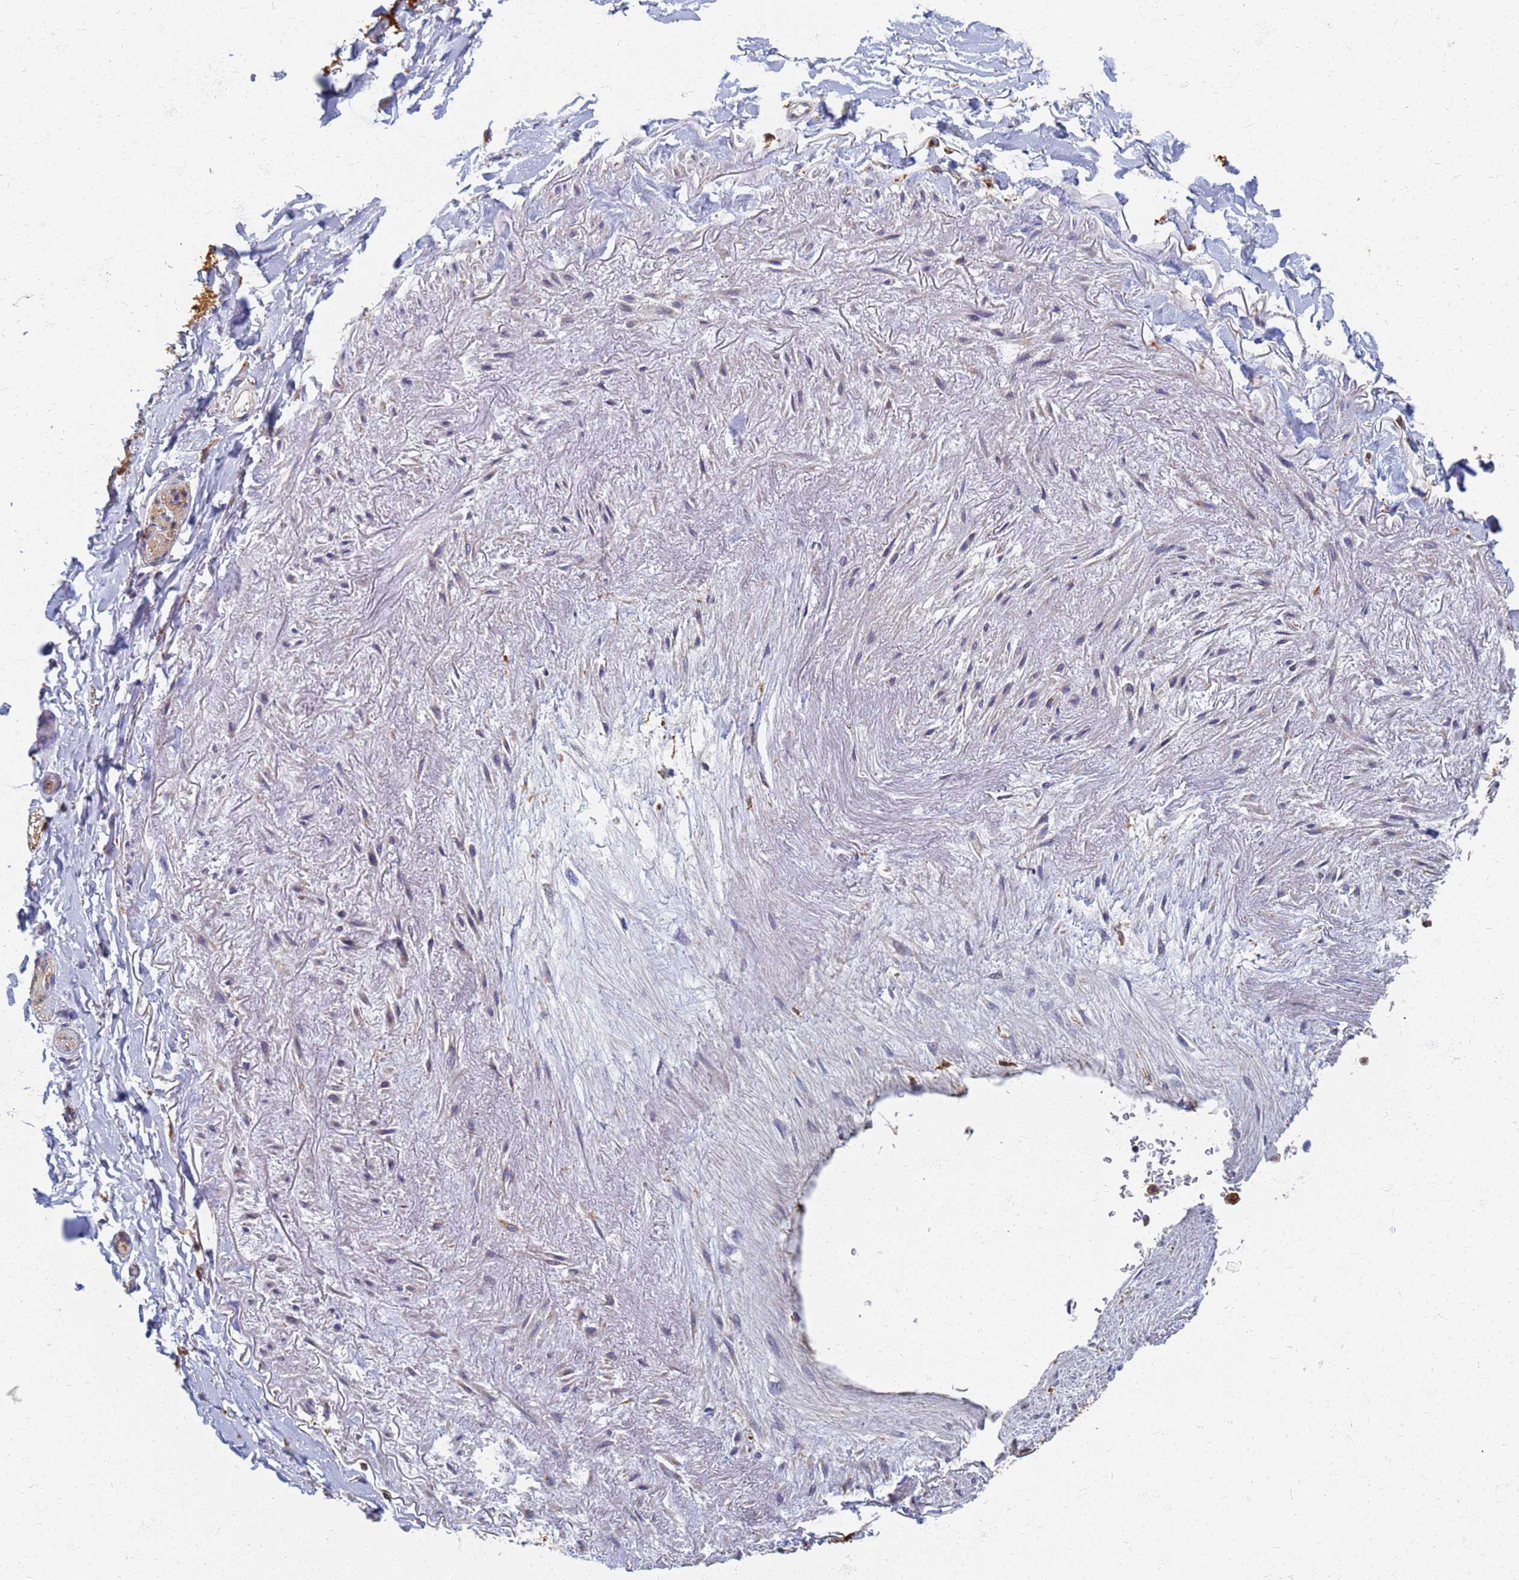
{"staining": {"intensity": "negative", "quantity": "none", "location": "none"}, "tissue": "adipose tissue", "cell_type": "Adipocytes", "image_type": "normal", "snomed": [{"axis": "morphology", "description": "Normal tissue, NOS"}, {"axis": "topography", "description": "Cartilage tissue"}], "caption": "The IHC micrograph has no significant staining in adipocytes of adipose tissue. (DAB (3,3'-diaminobenzidine) IHC, high magnification).", "gene": "ATP6V1E1", "patient": {"sex": "male", "age": 73}}